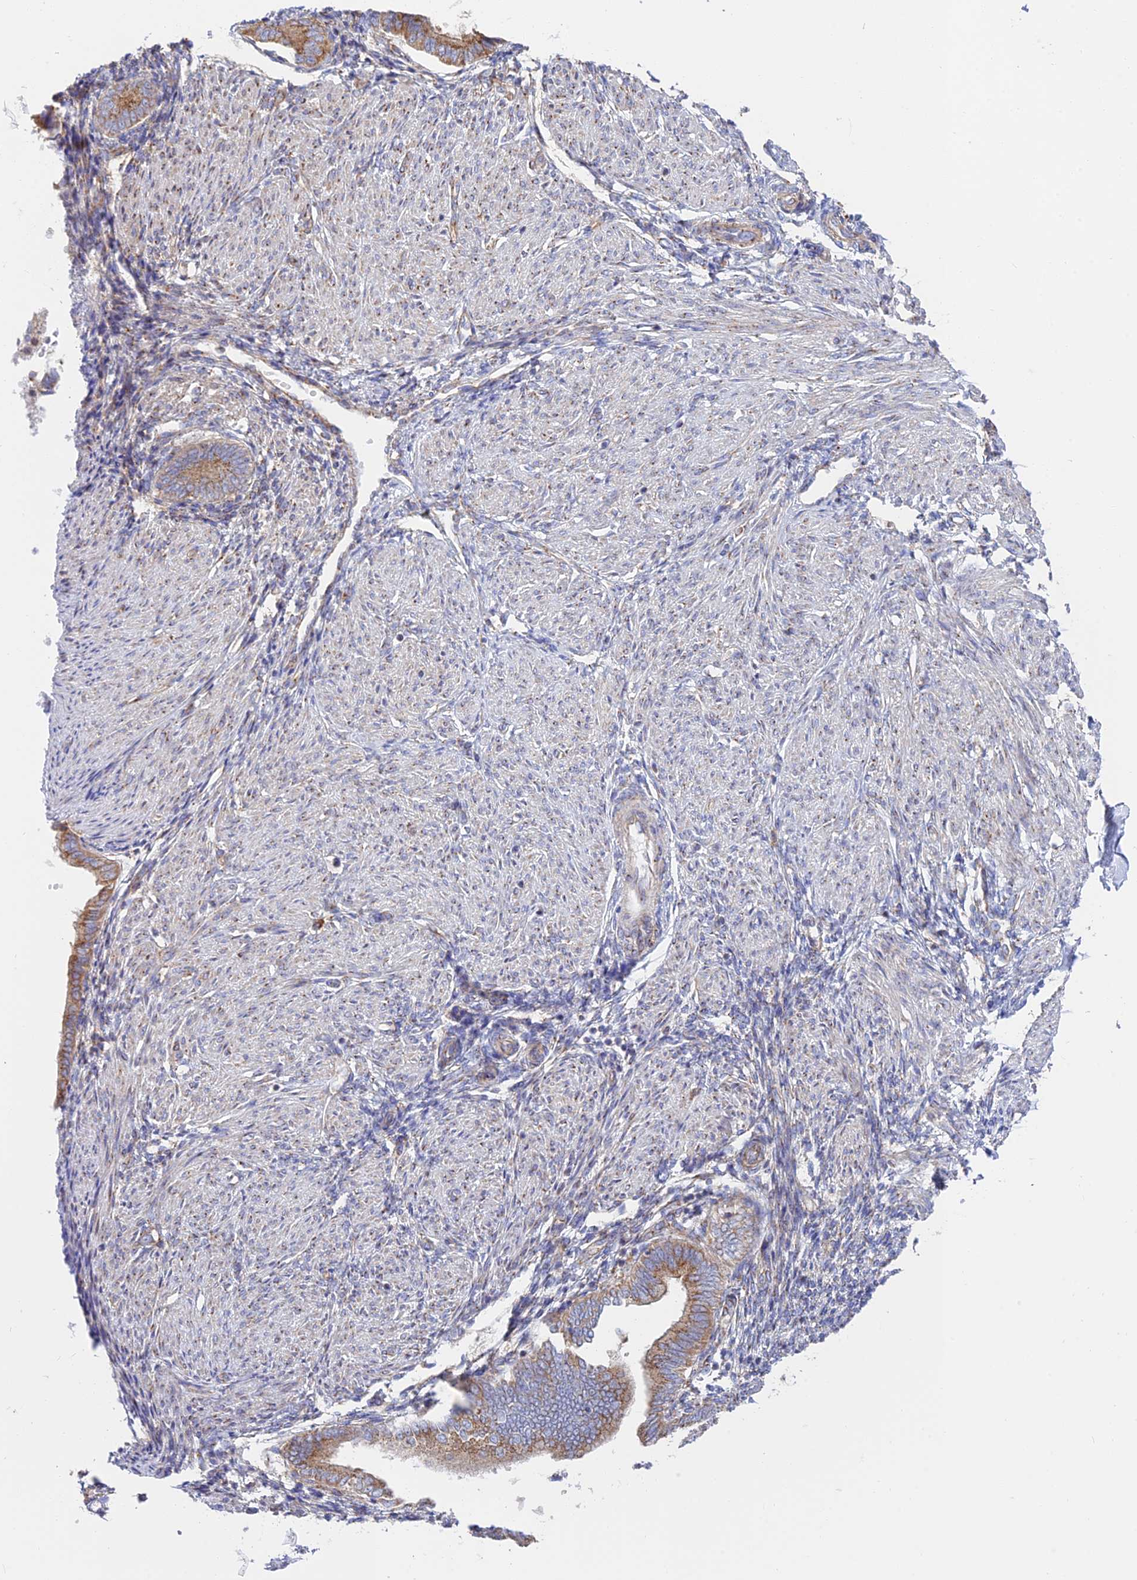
{"staining": {"intensity": "strong", "quantity": "<25%", "location": "cytoplasmic/membranous"}, "tissue": "endometrium", "cell_type": "Cells in endometrial stroma", "image_type": "normal", "snomed": [{"axis": "morphology", "description": "Normal tissue, NOS"}, {"axis": "topography", "description": "Endometrium"}], "caption": "Cells in endometrial stroma exhibit medium levels of strong cytoplasmic/membranous staining in about <25% of cells in unremarkable endometrium.", "gene": "GOLGA3", "patient": {"sex": "female", "age": 53}}